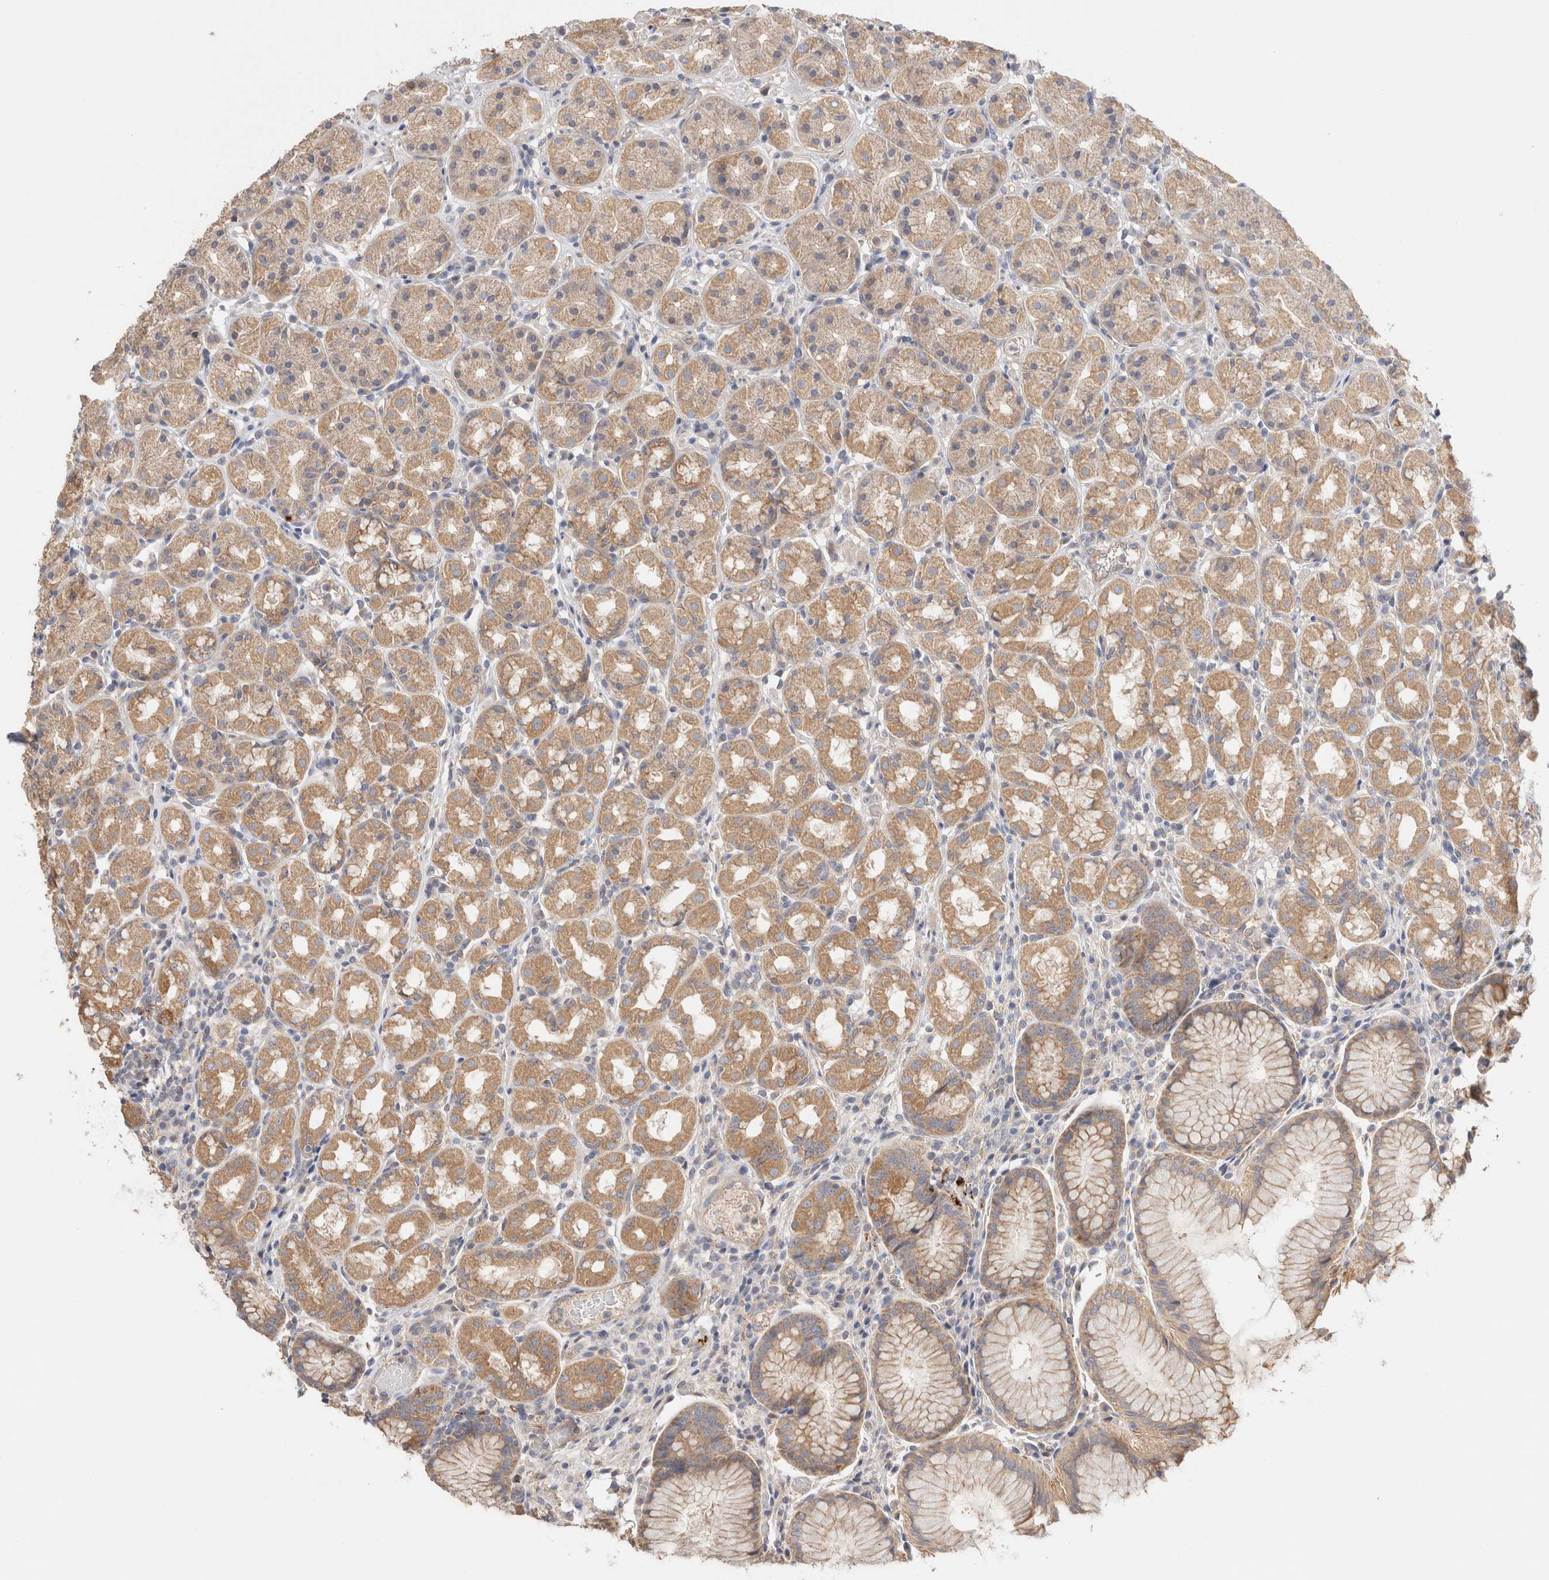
{"staining": {"intensity": "moderate", "quantity": "25%-75%", "location": "cytoplasmic/membranous"}, "tissue": "stomach", "cell_type": "Glandular cells", "image_type": "normal", "snomed": [{"axis": "morphology", "description": "Normal tissue, NOS"}, {"axis": "topography", "description": "Stomach, lower"}], "caption": "A histopathology image of human stomach stained for a protein reveals moderate cytoplasmic/membranous brown staining in glandular cells.", "gene": "B3GNTL1", "patient": {"sex": "female", "age": 56}}